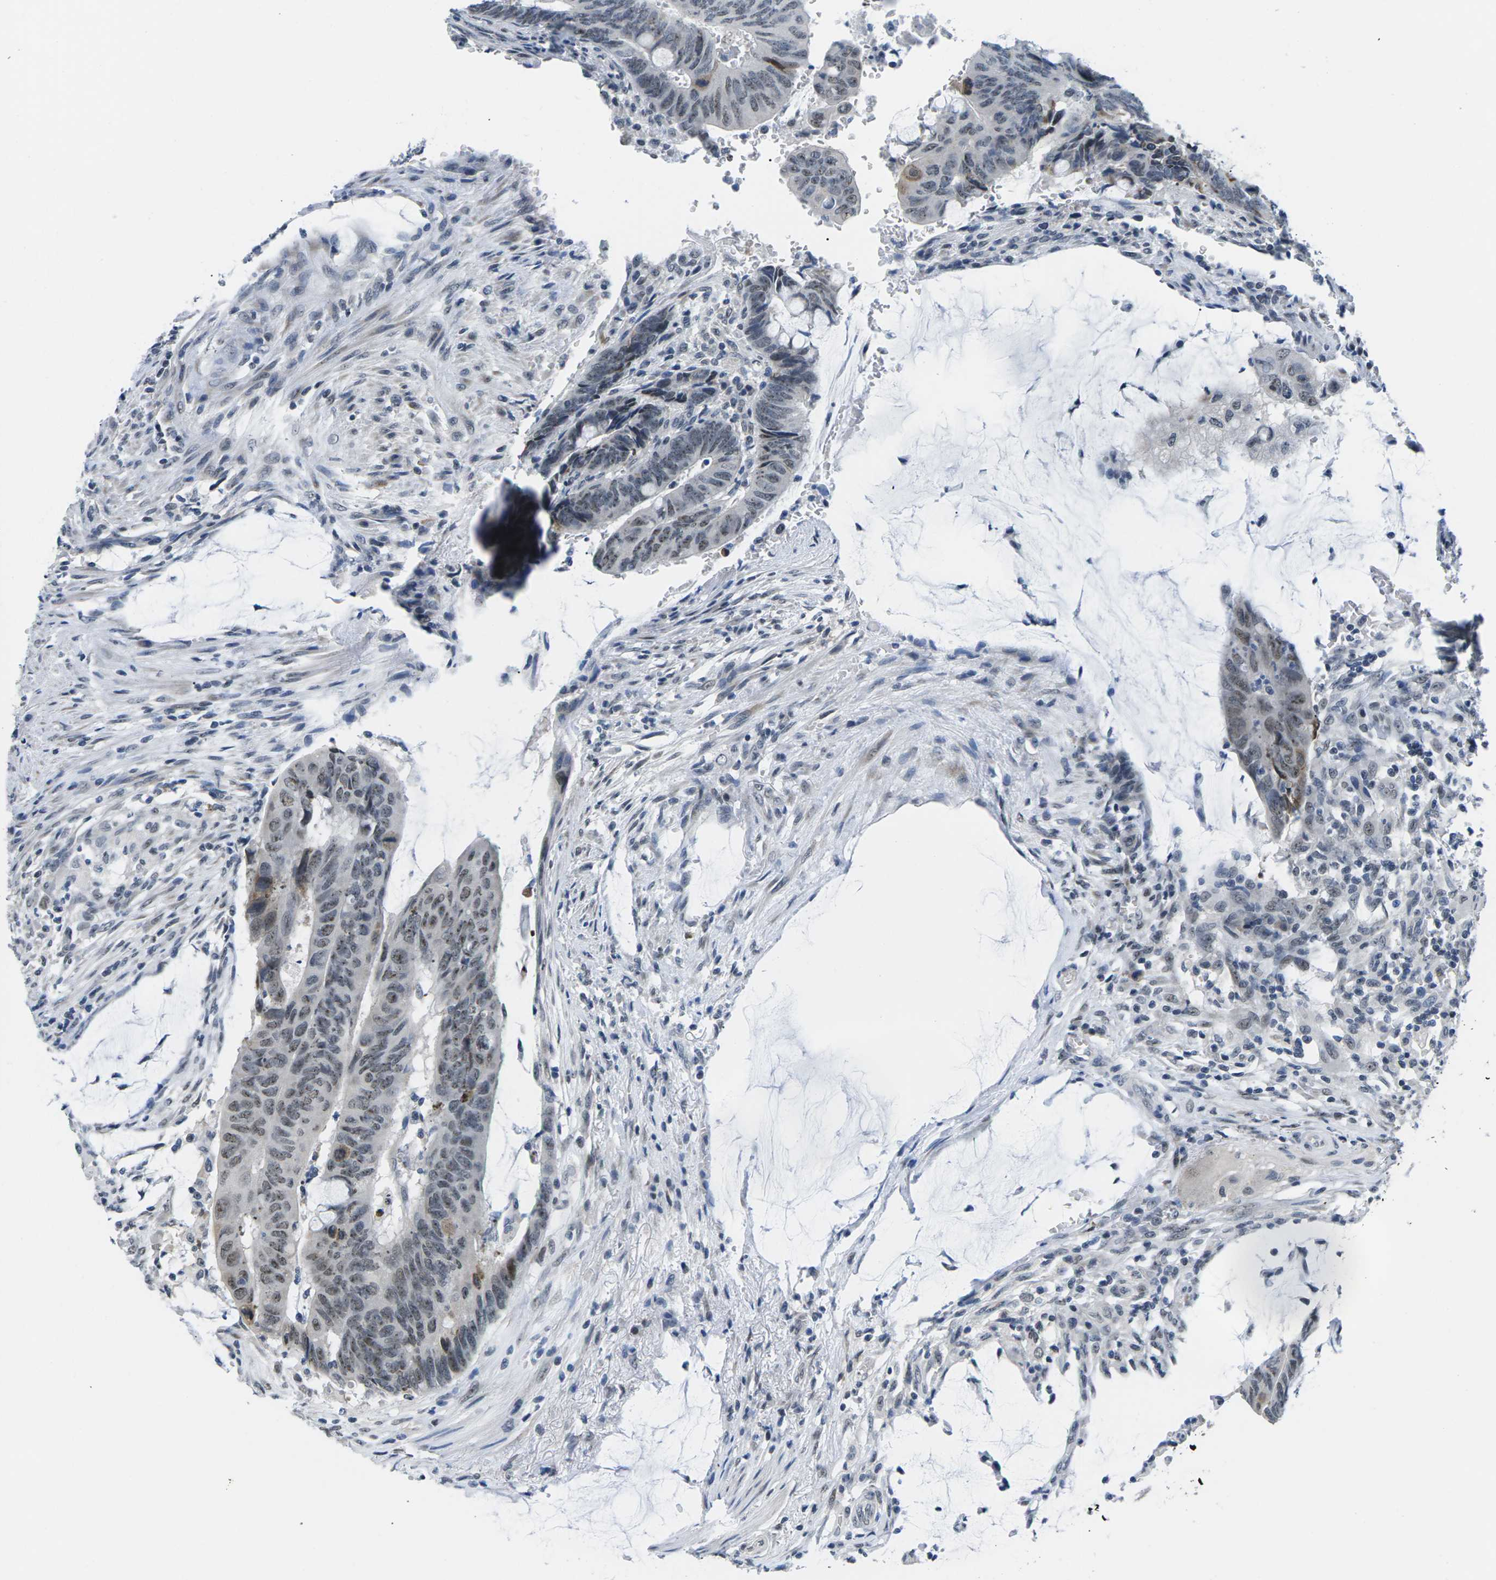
{"staining": {"intensity": "moderate", "quantity": "<25%", "location": "nuclear"}, "tissue": "colorectal cancer", "cell_type": "Tumor cells", "image_type": "cancer", "snomed": [{"axis": "morphology", "description": "Normal tissue, NOS"}, {"axis": "morphology", "description": "Adenocarcinoma, NOS"}, {"axis": "topography", "description": "Rectum"}], "caption": "Colorectal adenocarcinoma tissue exhibits moderate nuclear staining in approximately <25% of tumor cells", "gene": "NSRP1", "patient": {"sex": "male", "age": 92}}